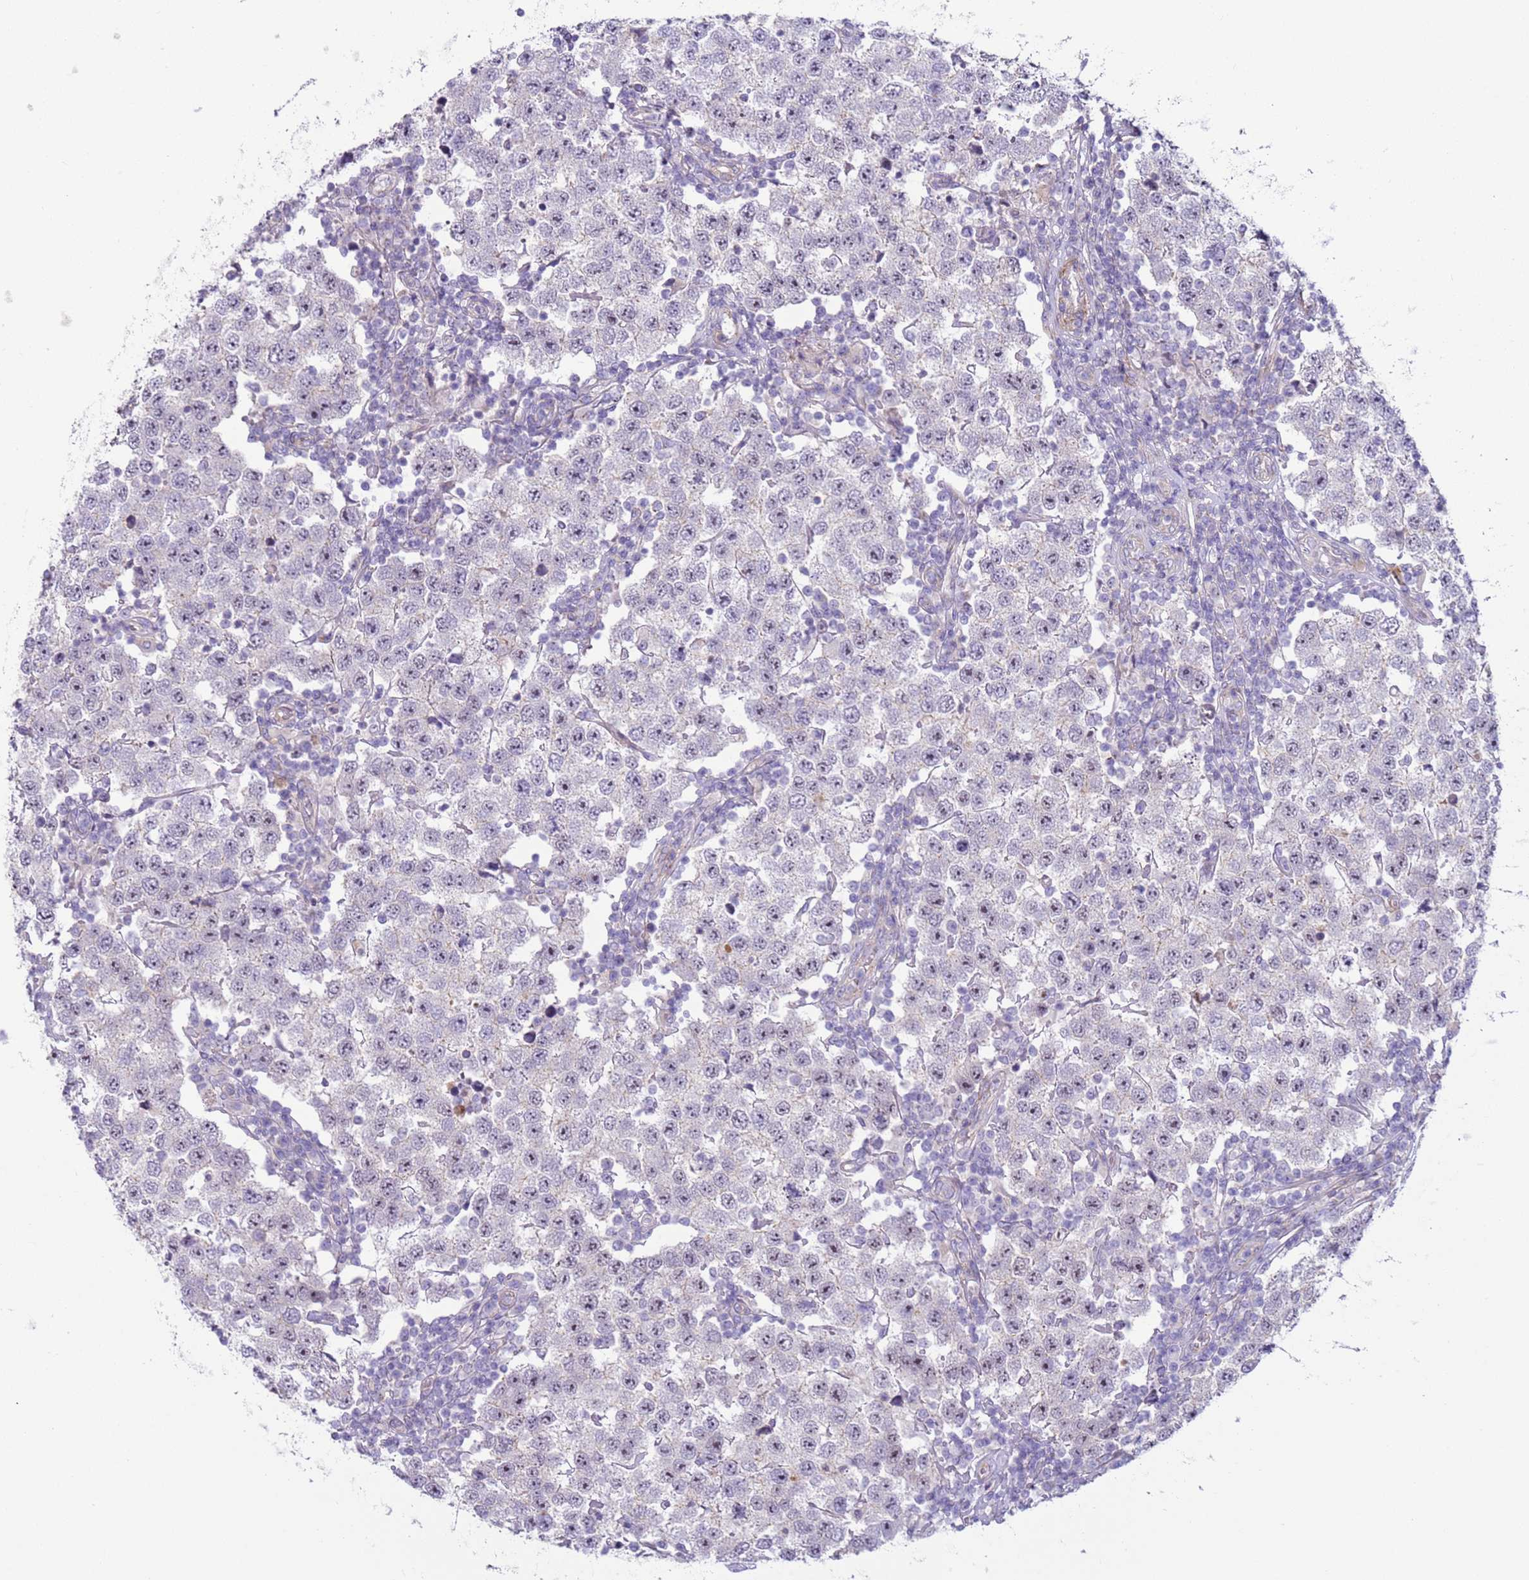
{"staining": {"intensity": "negative", "quantity": "none", "location": "none"}, "tissue": "testis cancer", "cell_type": "Tumor cells", "image_type": "cancer", "snomed": [{"axis": "morphology", "description": "Seminoma, NOS"}, {"axis": "topography", "description": "Testis"}], "caption": "There is no significant staining in tumor cells of testis cancer (seminoma).", "gene": "HEATR1", "patient": {"sex": "male", "age": 34}}